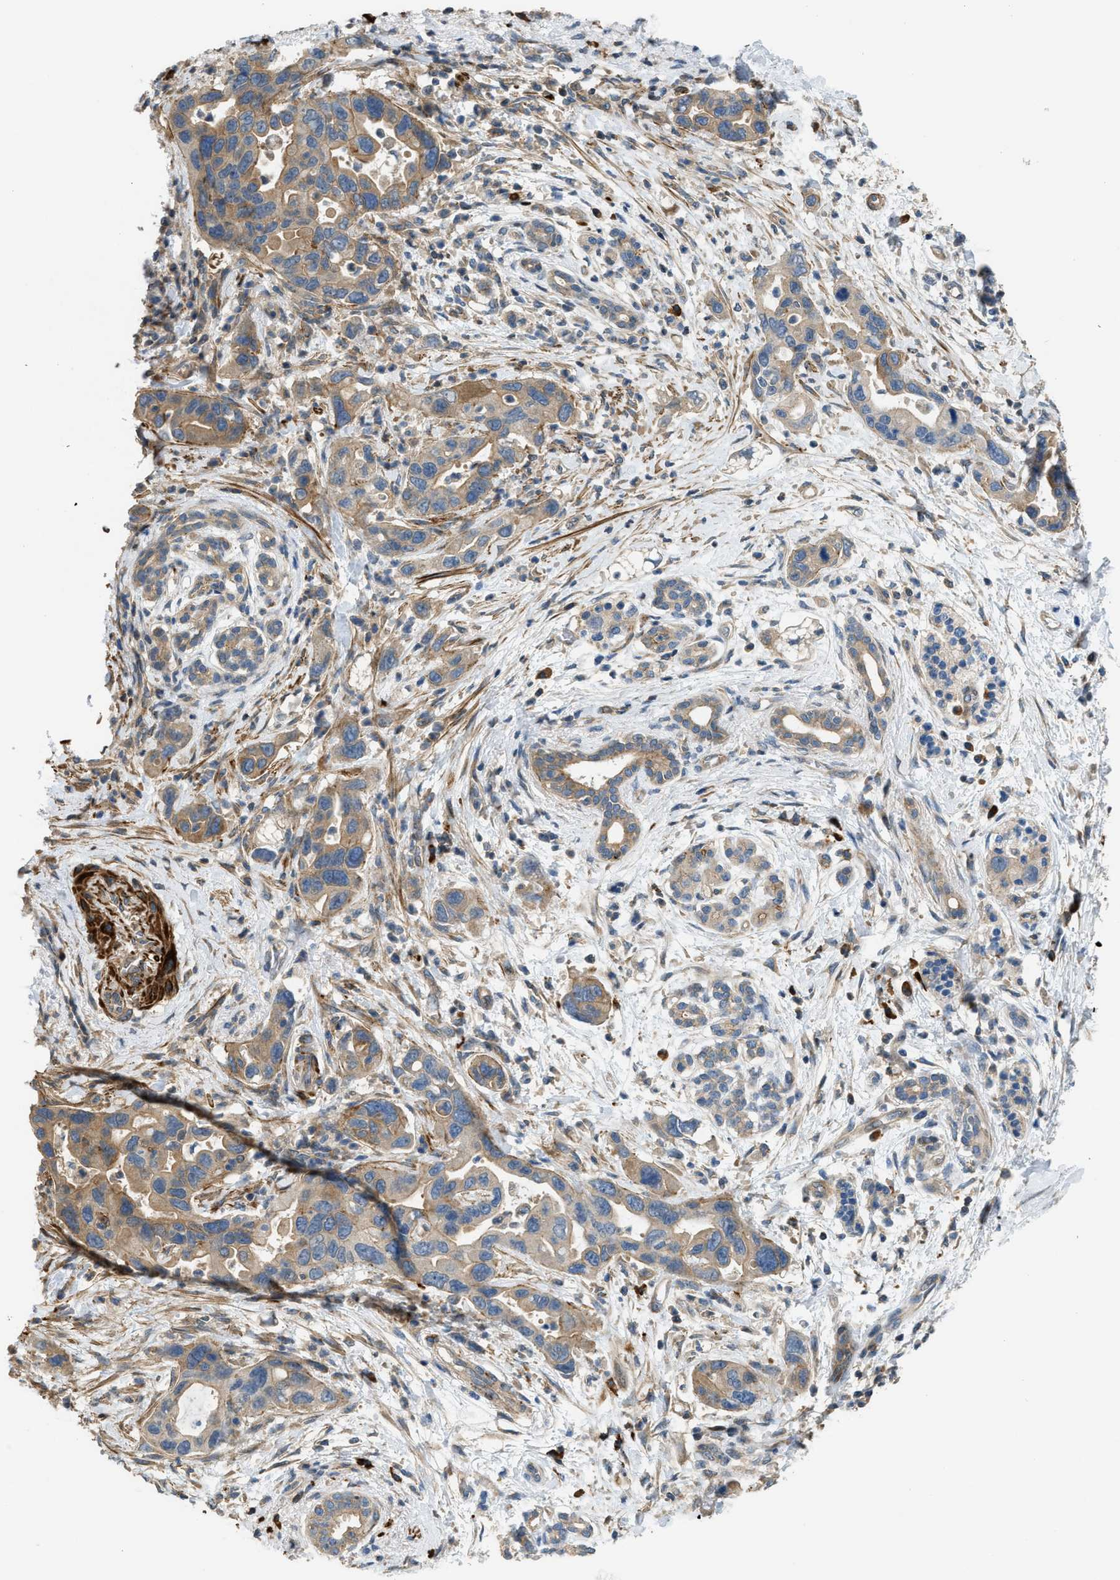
{"staining": {"intensity": "moderate", "quantity": ">75%", "location": "cytoplasmic/membranous"}, "tissue": "pancreatic cancer", "cell_type": "Tumor cells", "image_type": "cancer", "snomed": [{"axis": "morphology", "description": "Normal tissue, NOS"}, {"axis": "morphology", "description": "Adenocarcinoma, NOS"}, {"axis": "topography", "description": "Pancreas"}], "caption": "Protein expression analysis of pancreatic cancer (adenocarcinoma) displays moderate cytoplasmic/membranous positivity in approximately >75% of tumor cells.", "gene": "BTN3A2", "patient": {"sex": "female", "age": 71}}